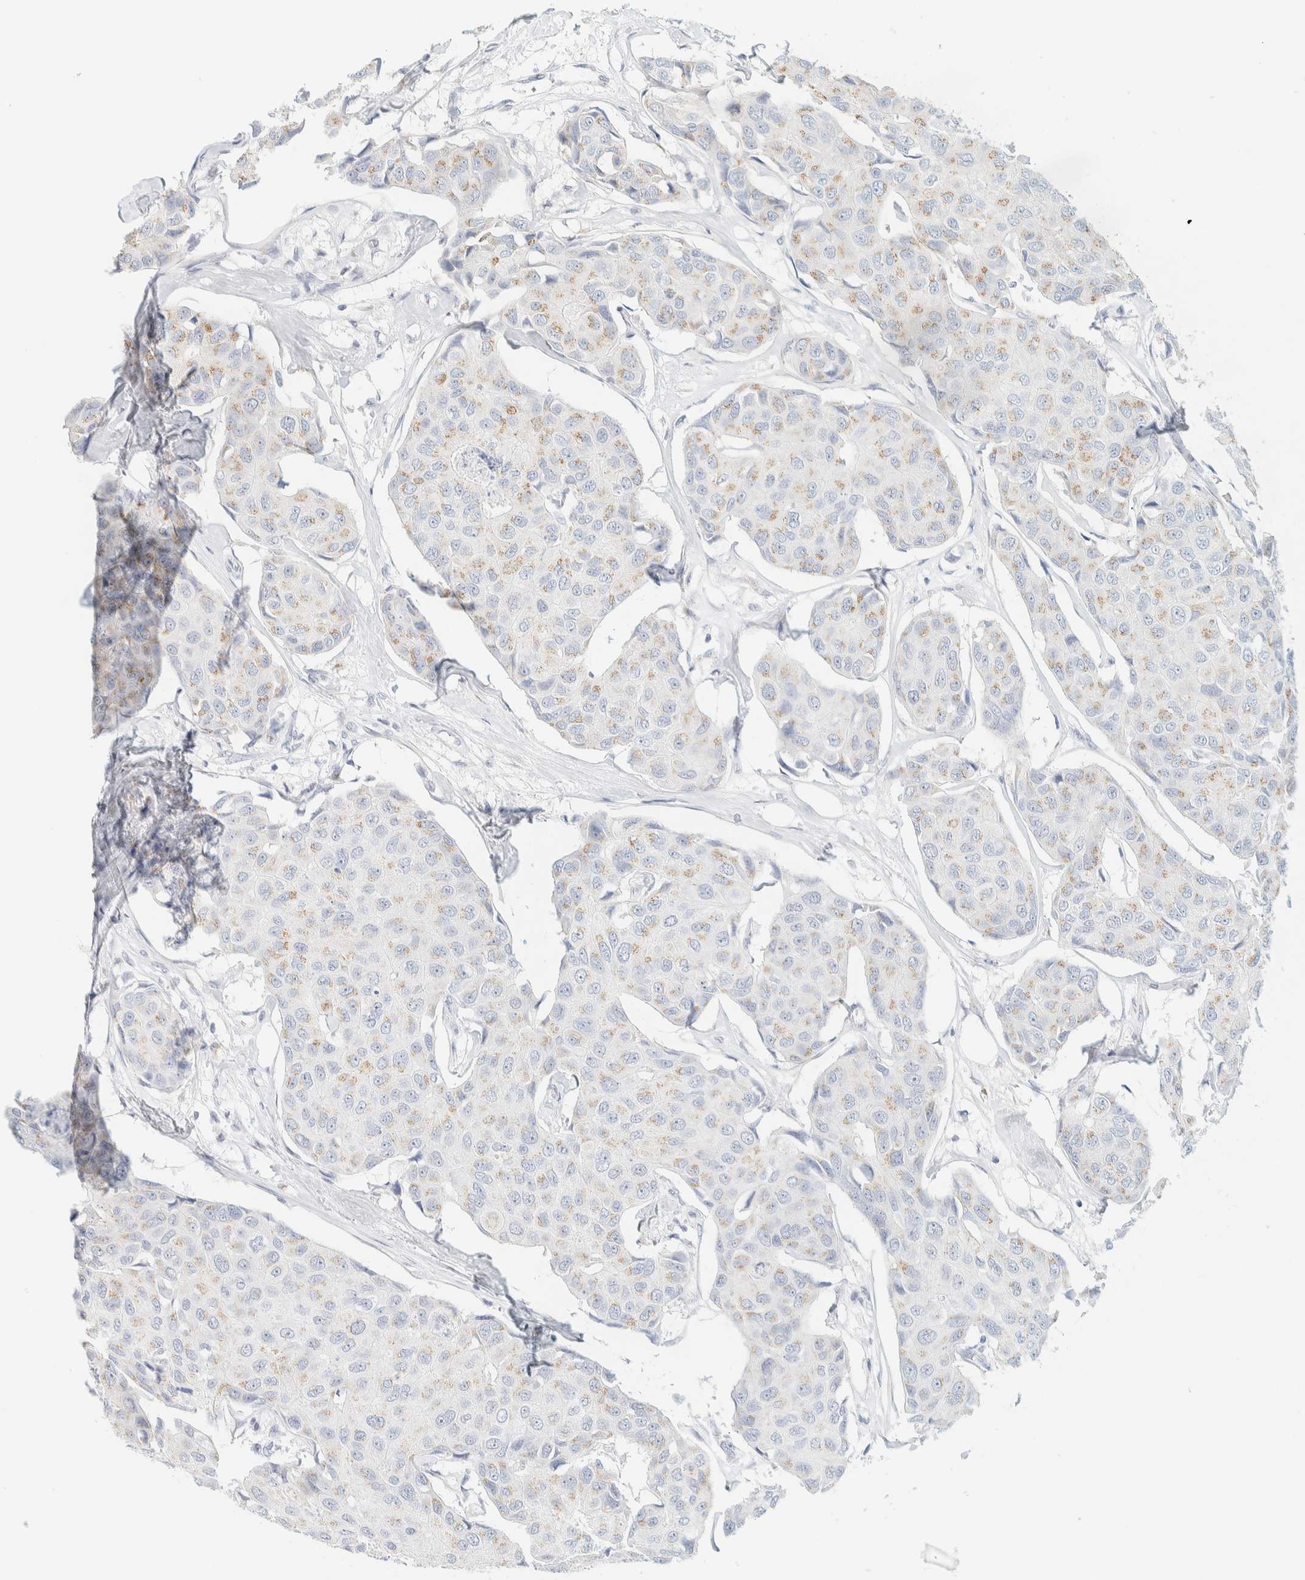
{"staining": {"intensity": "moderate", "quantity": "25%-75%", "location": "cytoplasmic/membranous"}, "tissue": "breast cancer", "cell_type": "Tumor cells", "image_type": "cancer", "snomed": [{"axis": "morphology", "description": "Duct carcinoma"}, {"axis": "topography", "description": "Breast"}], "caption": "The photomicrograph demonstrates staining of breast invasive ductal carcinoma, revealing moderate cytoplasmic/membranous protein positivity (brown color) within tumor cells.", "gene": "SPNS3", "patient": {"sex": "female", "age": 80}}